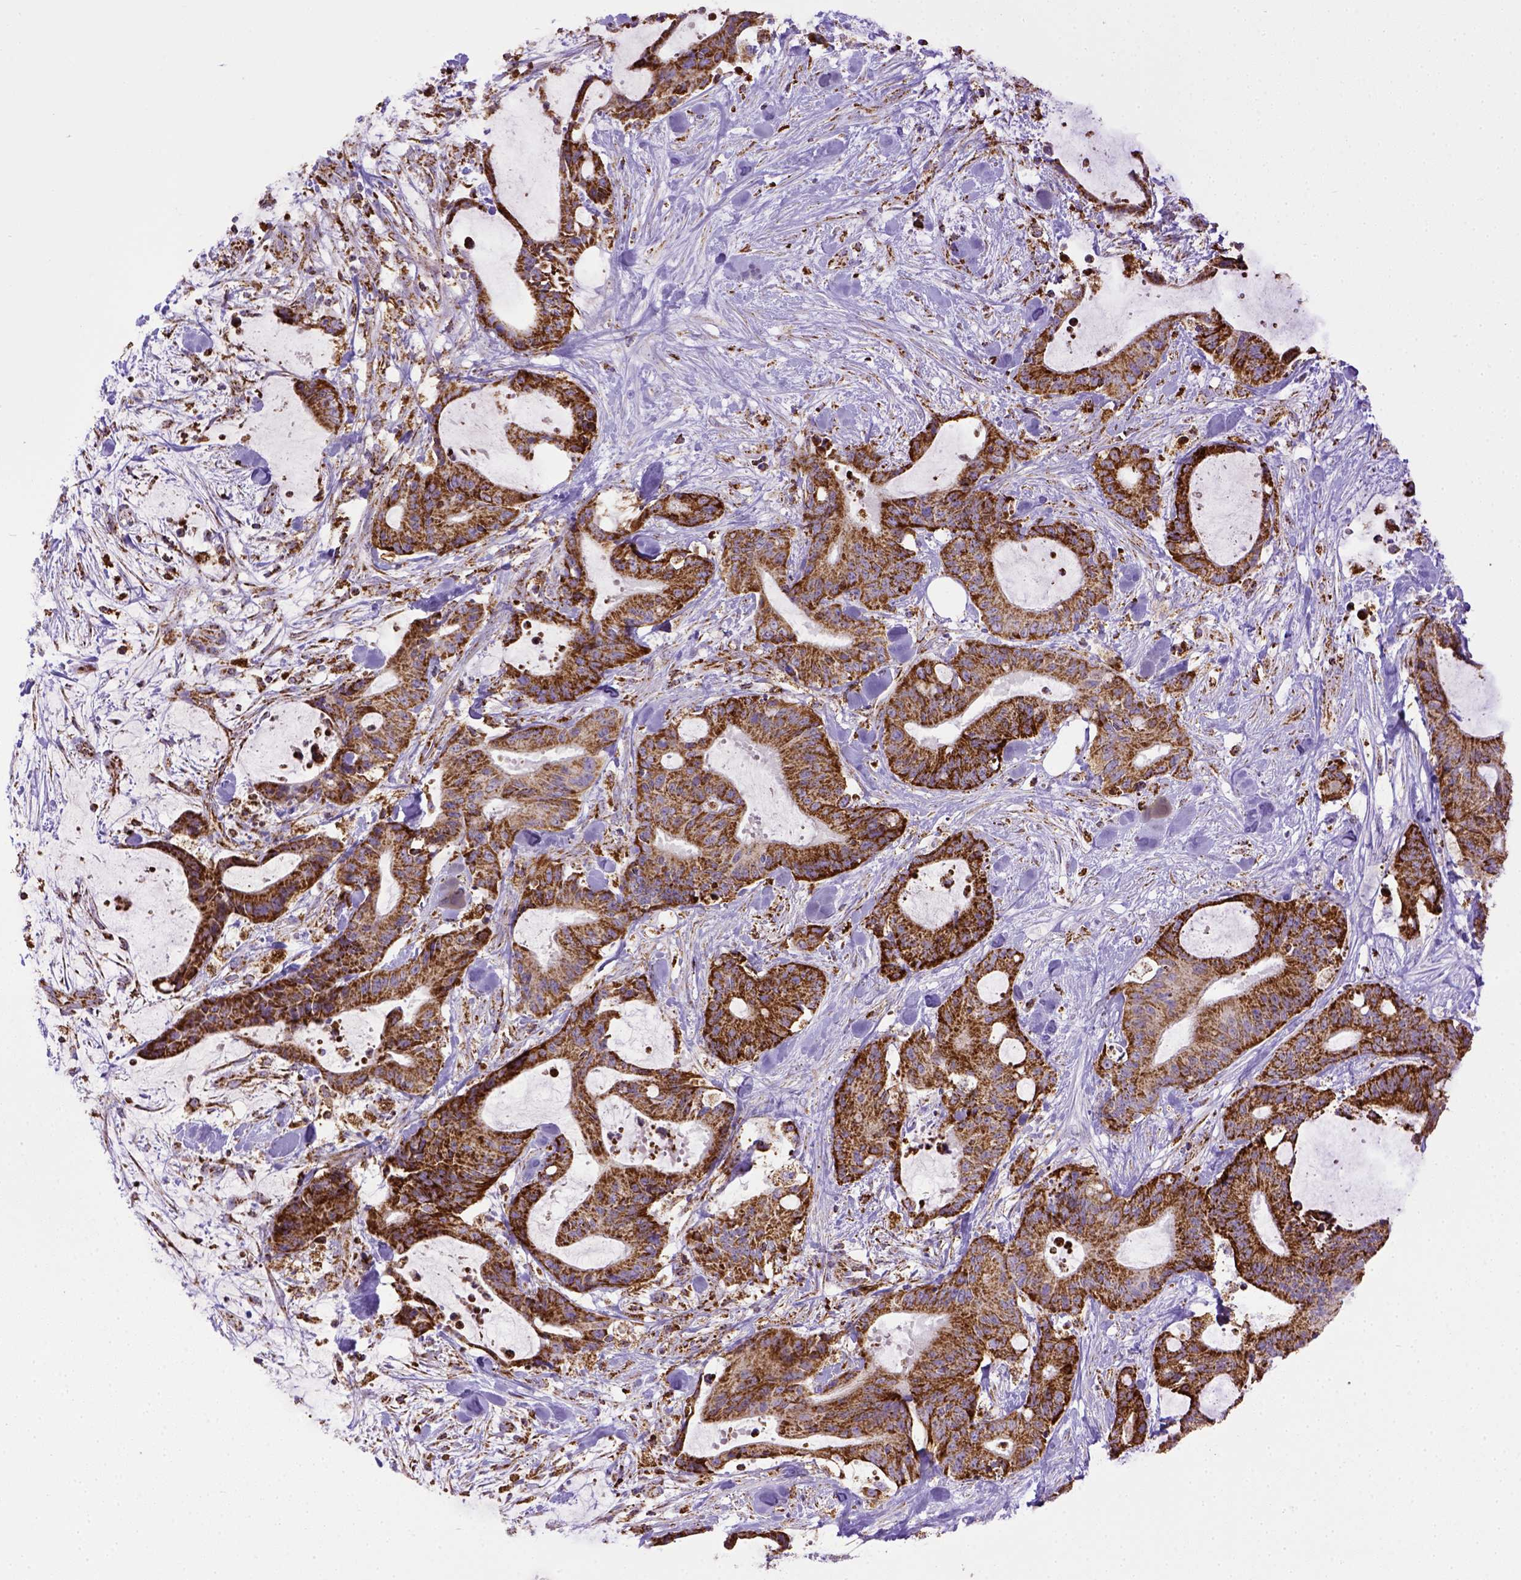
{"staining": {"intensity": "strong", "quantity": ">75%", "location": "cytoplasmic/membranous"}, "tissue": "liver cancer", "cell_type": "Tumor cells", "image_type": "cancer", "snomed": [{"axis": "morphology", "description": "Cholangiocarcinoma"}, {"axis": "topography", "description": "Liver"}], "caption": "The histopathology image demonstrates staining of cholangiocarcinoma (liver), revealing strong cytoplasmic/membranous protein staining (brown color) within tumor cells.", "gene": "MT-CO1", "patient": {"sex": "female", "age": 73}}